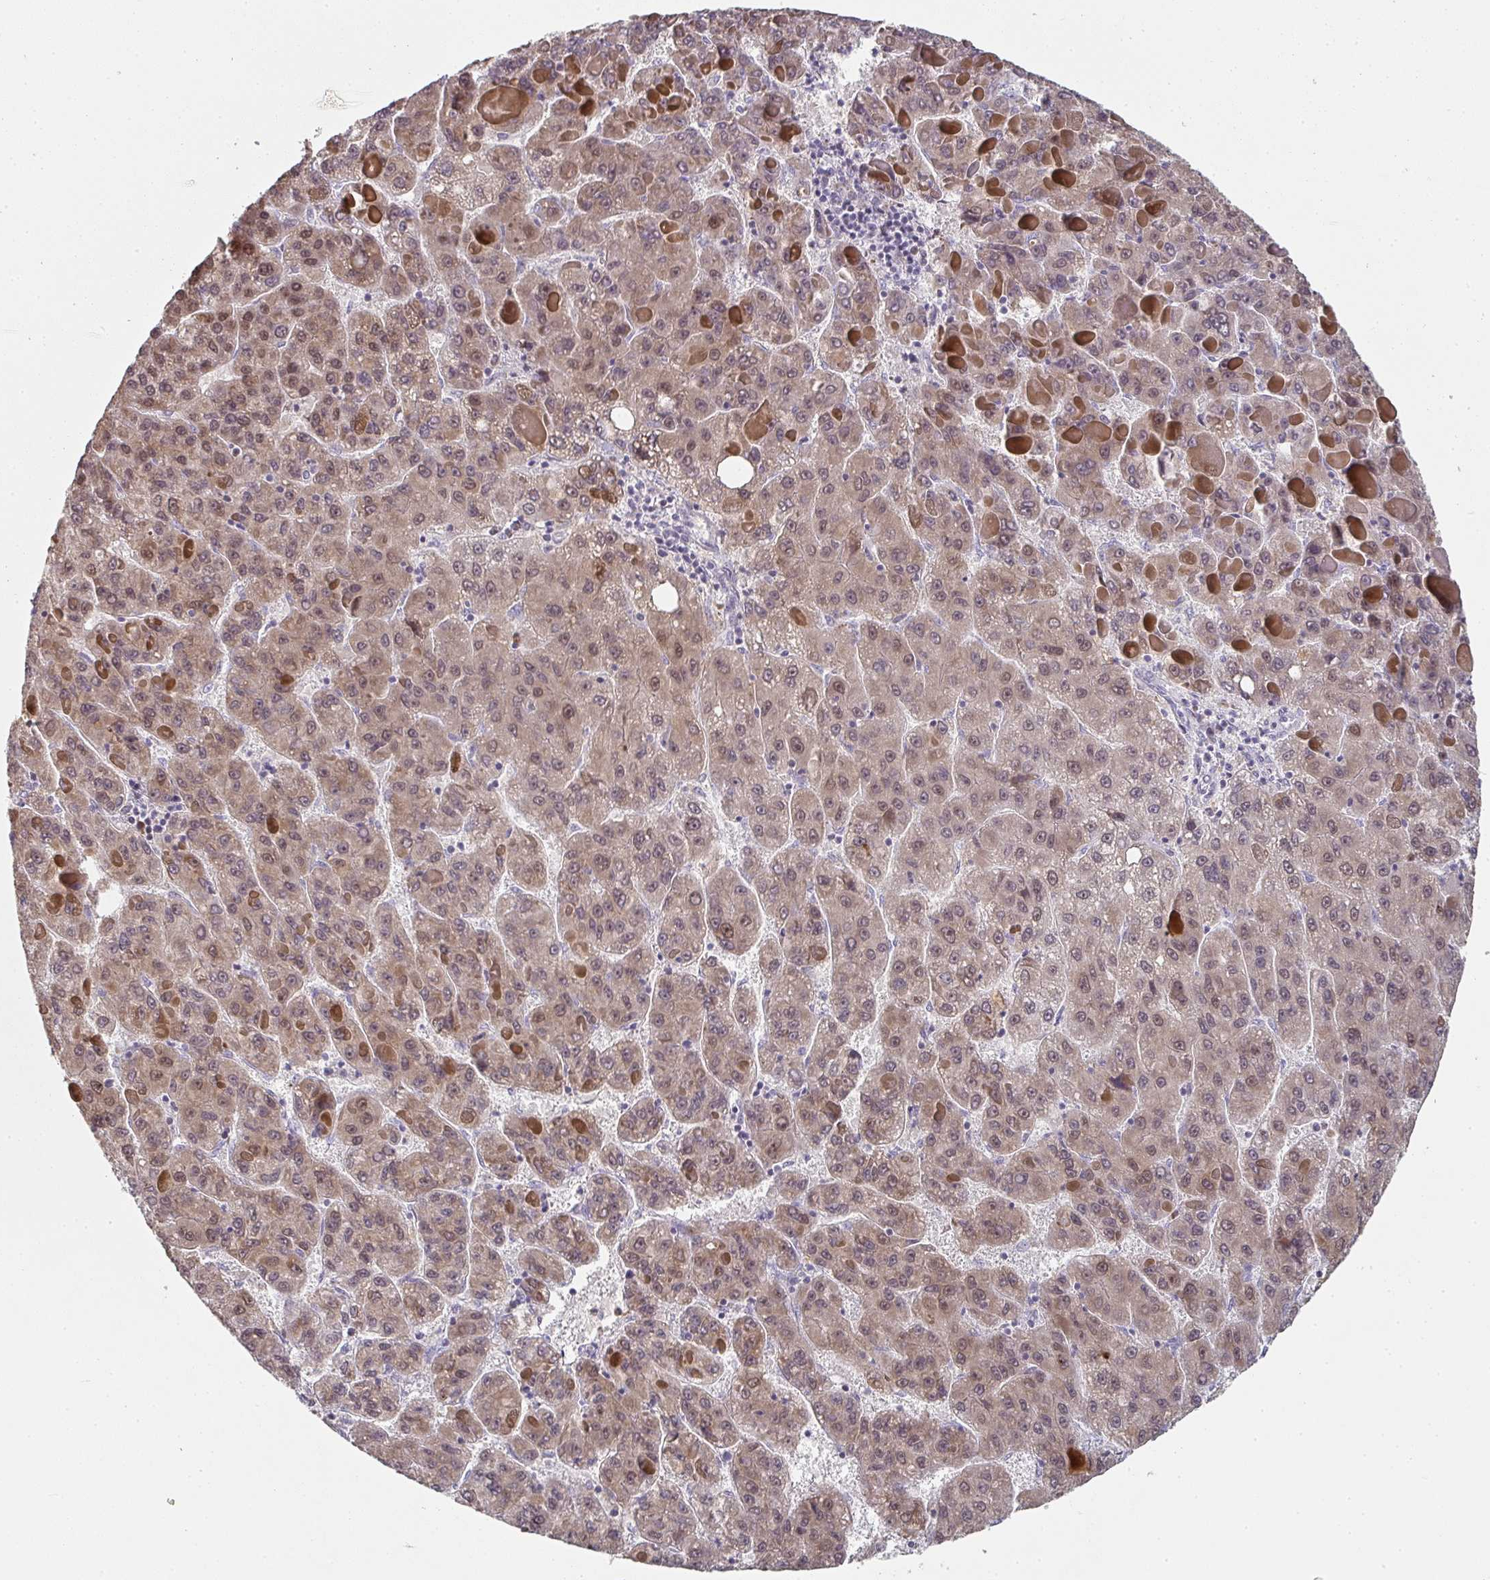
{"staining": {"intensity": "weak", "quantity": ">75%", "location": "cytoplasmic/membranous,nuclear"}, "tissue": "liver cancer", "cell_type": "Tumor cells", "image_type": "cancer", "snomed": [{"axis": "morphology", "description": "Carcinoma, Hepatocellular, NOS"}, {"axis": "topography", "description": "Liver"}], "caption": "Immunohistochemical staining of liver cancer (hepatocellular carcinoma) displays weak cytoplasmic/membranous and nuclear protein staining in approximately >75% of tumor cells. The staining was performed using DAB to visualize the protein expression in brown, while the nuclei were stained in blue with hematoxylin (Magnification: 20x).", "gene": "A1CF", "patient": {"sex": "female", "age": 82}}